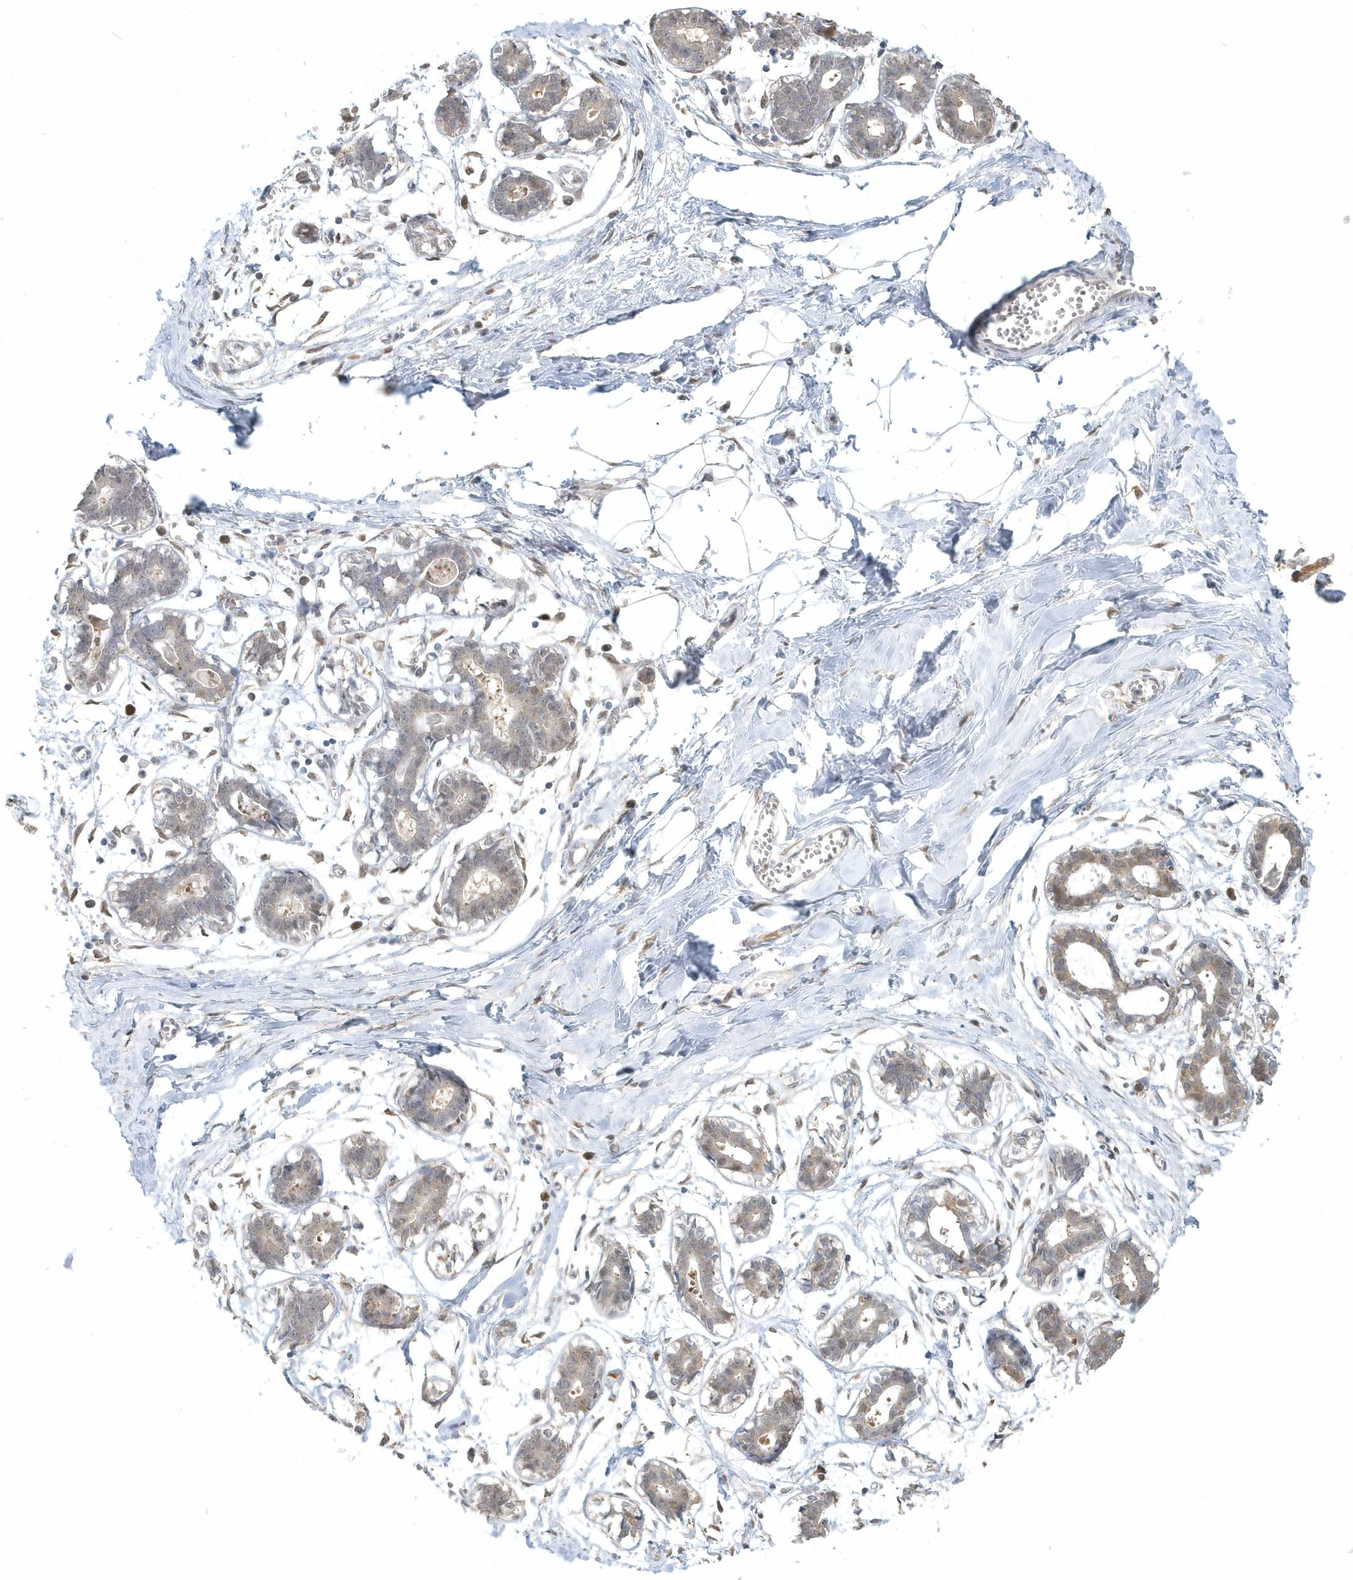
{"staining": {"intensity": "weak", "quantity": ">75%", "location": "nuclear"}, "tissue": "breast", "cell_type": "Adipocytes", "image_type": "normal", "snomed": [{"axis": "morphology", "description": "Normal tissue, NOS"}, {"axis": "topography", "description": "Breast"}], "caption": "Benign breast exhibits weak nuclear staining in approximately >75% of adipocytes, visualized by immunohistochemistry. Nuclei are stained in blue.", "gene": "PSMD6", "patient": {"sex": "female", "age": 27}}